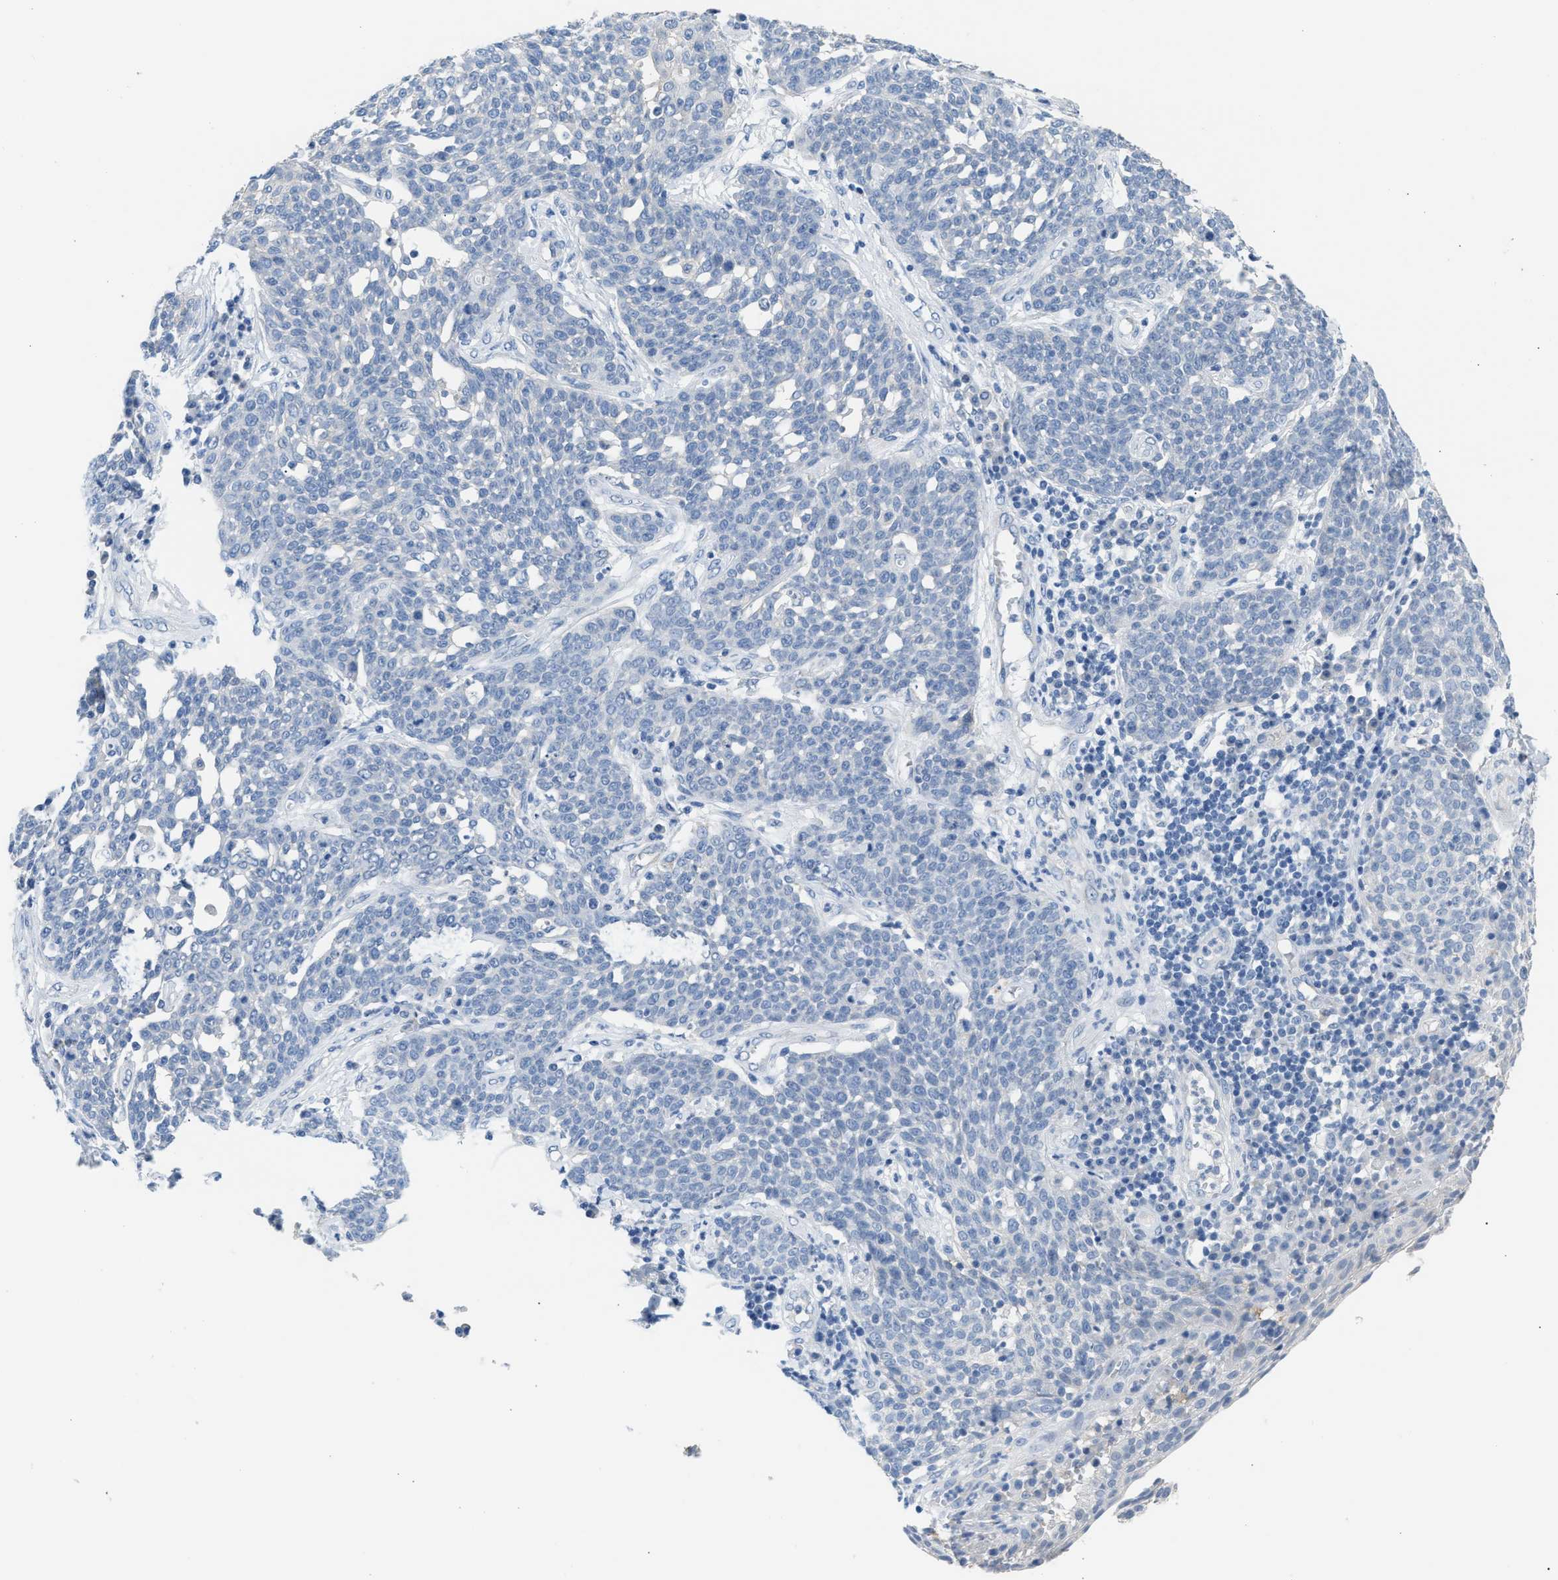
{"staining": {"intensity": "negative", "quantity": "none", "location": "none"}, "tissue": "cervical cancer", "cell_type": "Tumor cells", "image_type": "cancer", "snomed": [{"axis": "morphology", "description": "Squamous cell carcinoma, NOS"}, {"axis": "topography", "description": "Cervix"}], "caption": "Protein analysis of squamous cell carcinoma (cervical) reveals no significant staining in tumor cells. (Brightfield microscopy of DAB immunohistochemistry (IHC) at high magnification).", "gene": "ERBB2", "patient": {"sex": "female", "age": 34}}